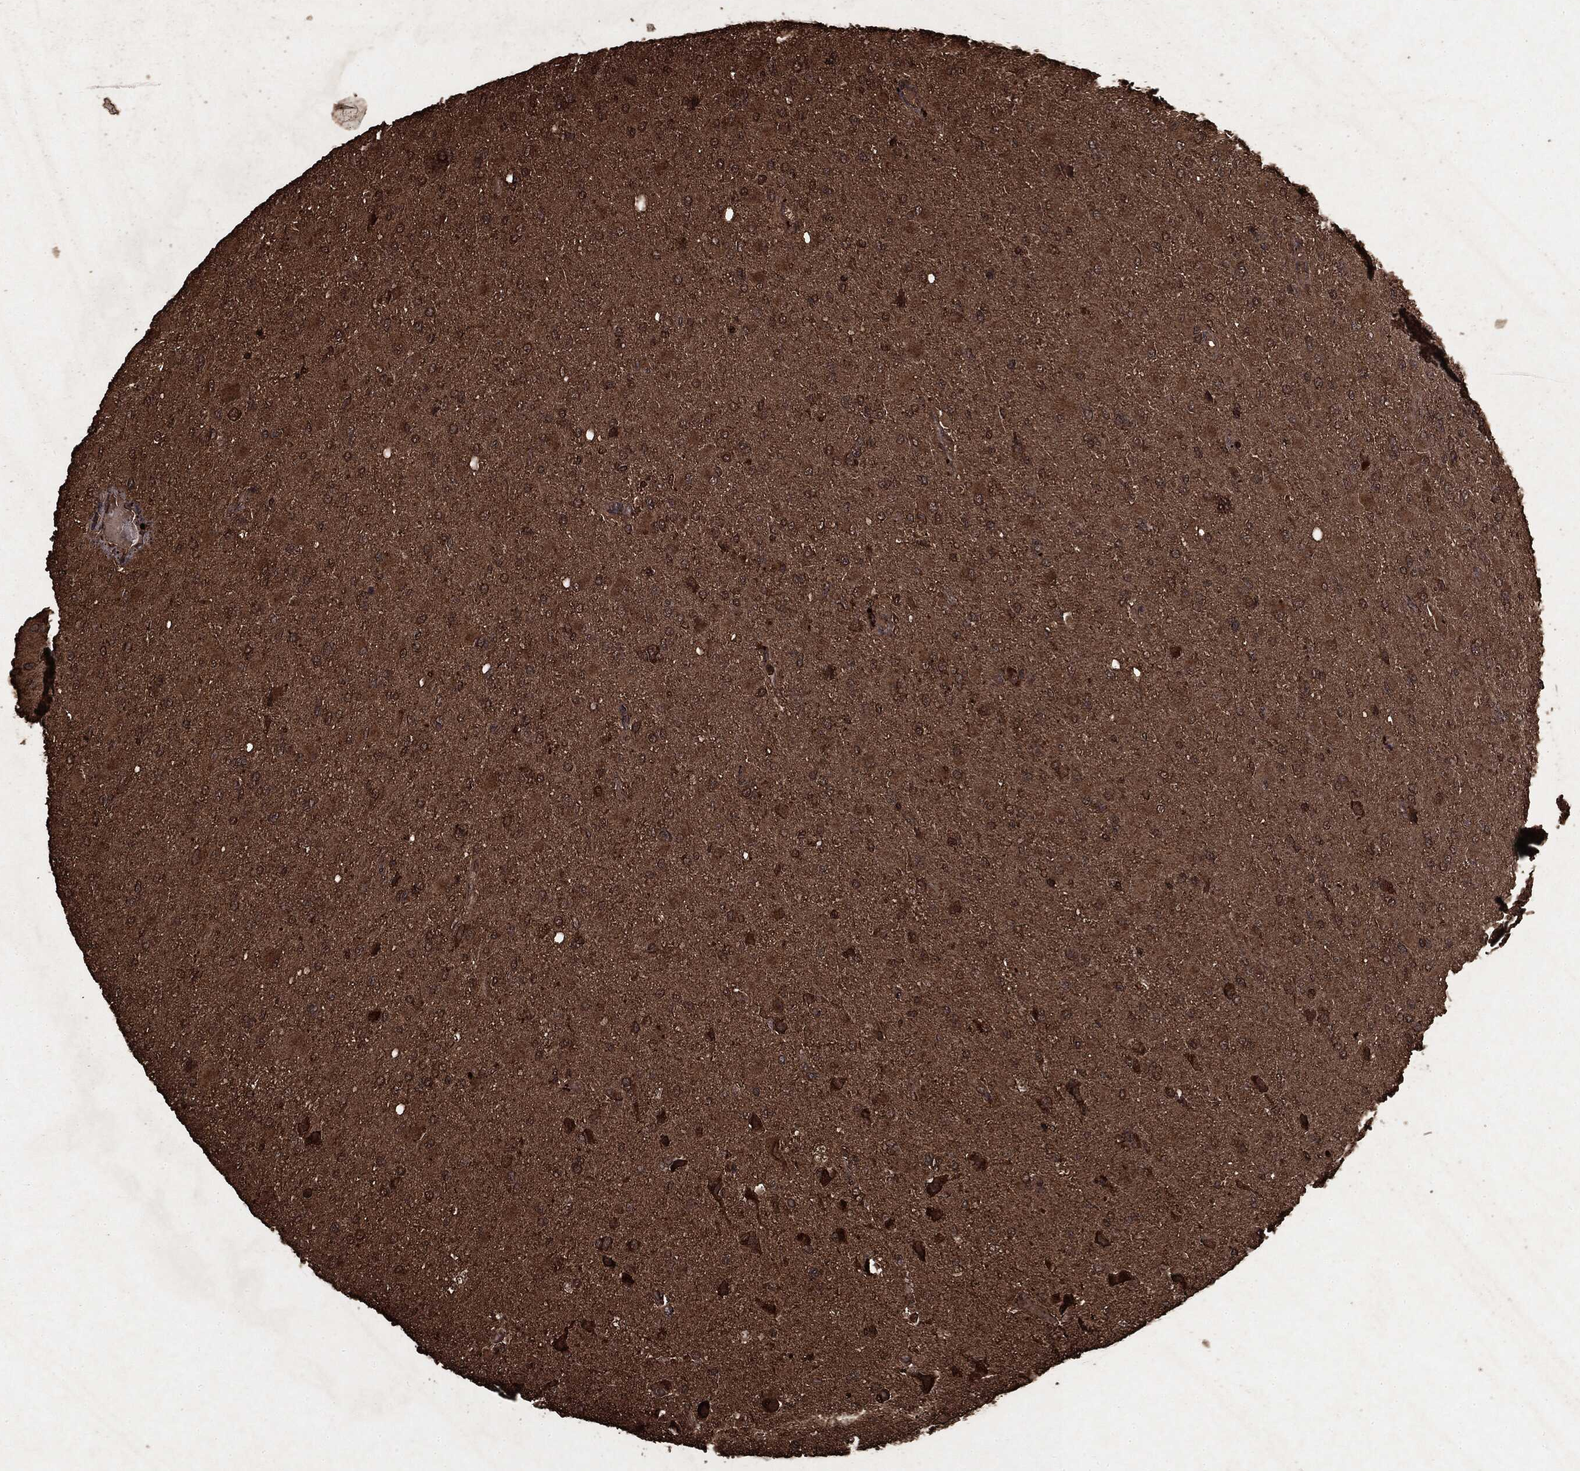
{"staining": {"intensity": "moderate", "quantity": ">75%", "location": "cytoplasmic/membranous"}, "tissue": "glioma", "cell_type": "Tumor cells", "image_type": "cancer", "snomed": [{"axis": "morphology", "description": "Glioma, malignant, High grade"}, {"axis": "topography", "description": "Cerebral cortex"}], "caption": "High-magnification brightfield microscopy of glioma stained with DAB (brown) and counterstained with hematoxylin (blue). tumor cells exhibit moderate cytoplasmic/membranous positivity is present in approximately>75% of cells. (Brightfield microscopy of DAB IHC at high magnification).", "gene": "ARAF", "patient": {"sex": "female", "age": 36}}